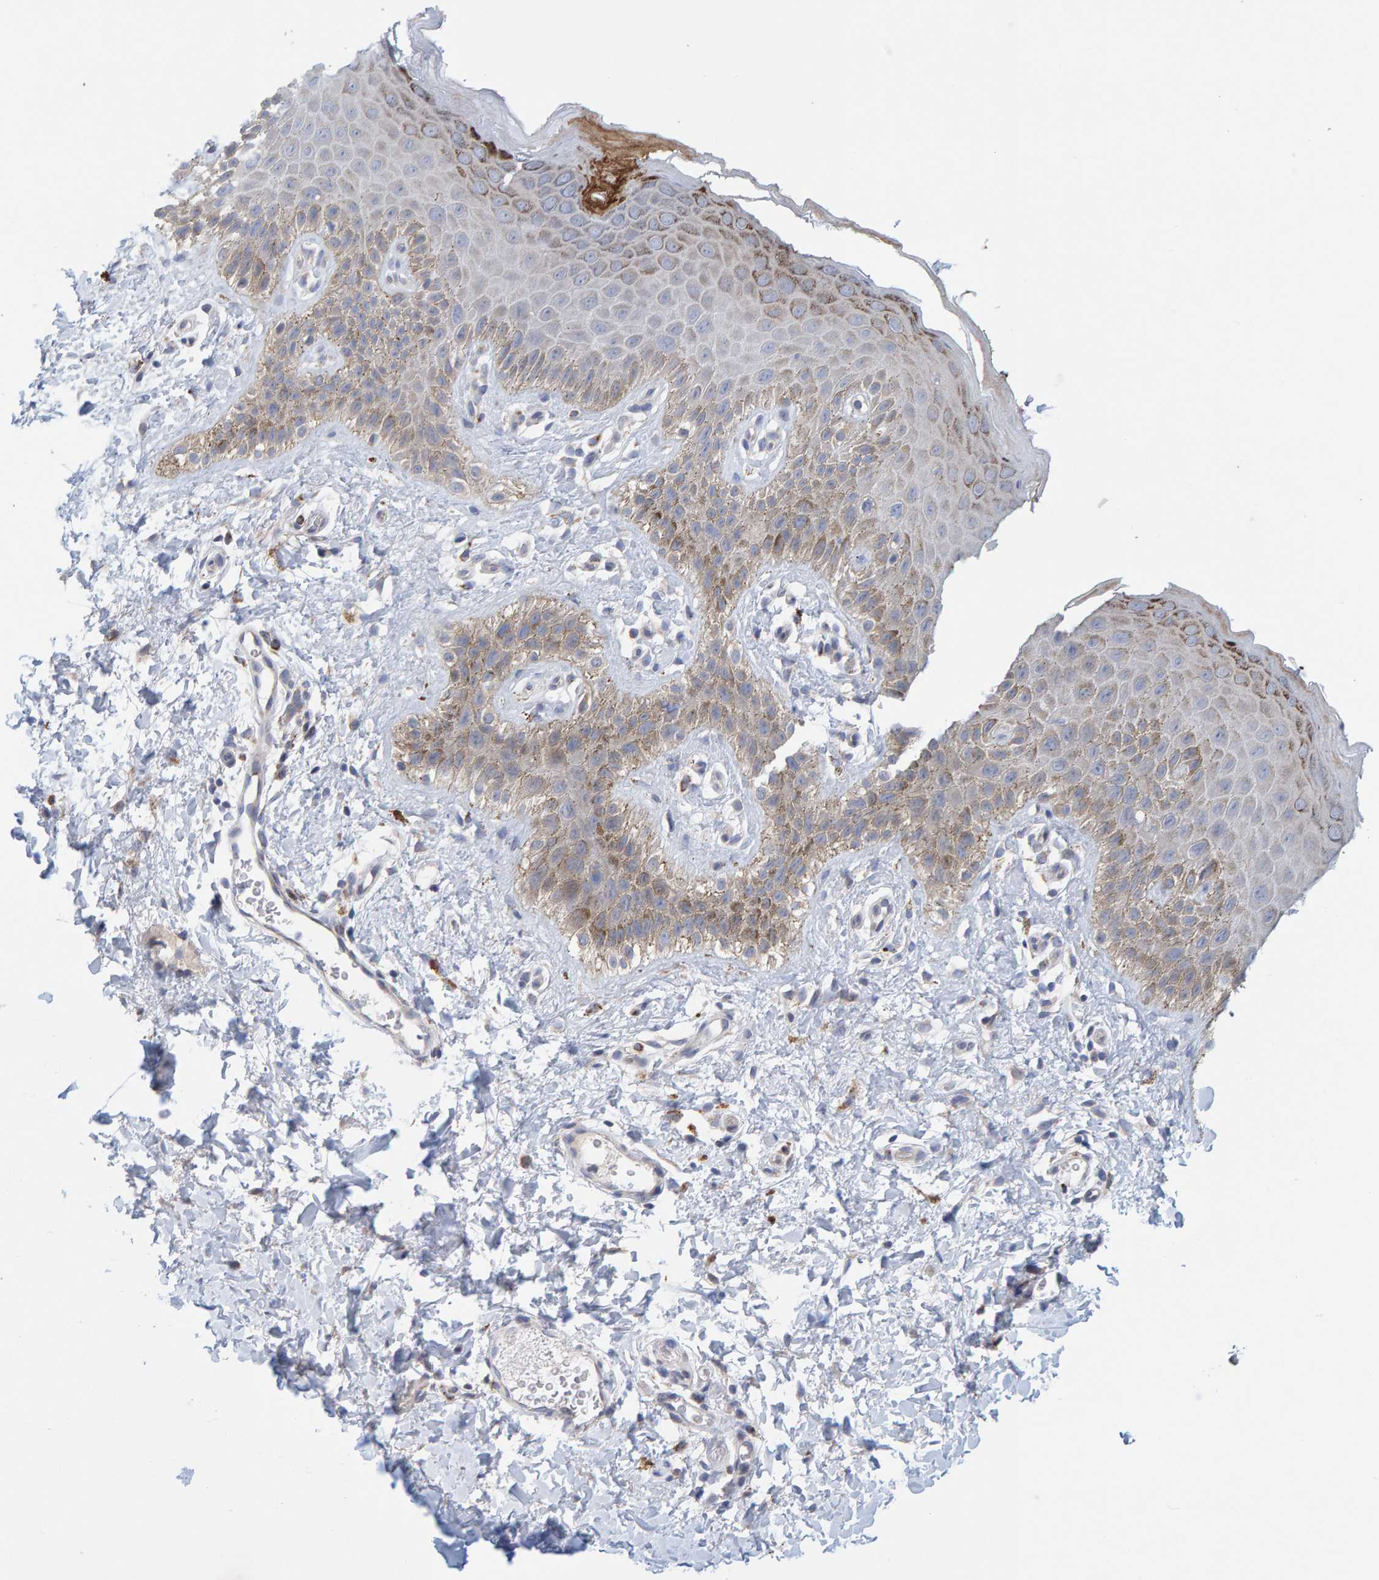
{"staining": {"intensity": "moderate", "quantity": "<25%", "location": "cytoplasmic/membranous"}, "tissue": "skin", "cell_type": "Epidermal cells", "image_type": "normal", "snomed": [{"axis": "morphology", "description": "Normal tissue, NOS"}, {"axis": "topography", "description": "Anal"}], "caption": "Immunohistochemistry (IHC) of unremarkable skin demonstrates low levels of moderate cytoplasmic/membranous staining in approximately <25% of epidermal cells. (DAB (3,3'-diaminobenzidine) IHC with brightfield microscopy, high magnification).", "gene": "ZC3H3", "patient": {"sex": "male", "age": 44}}